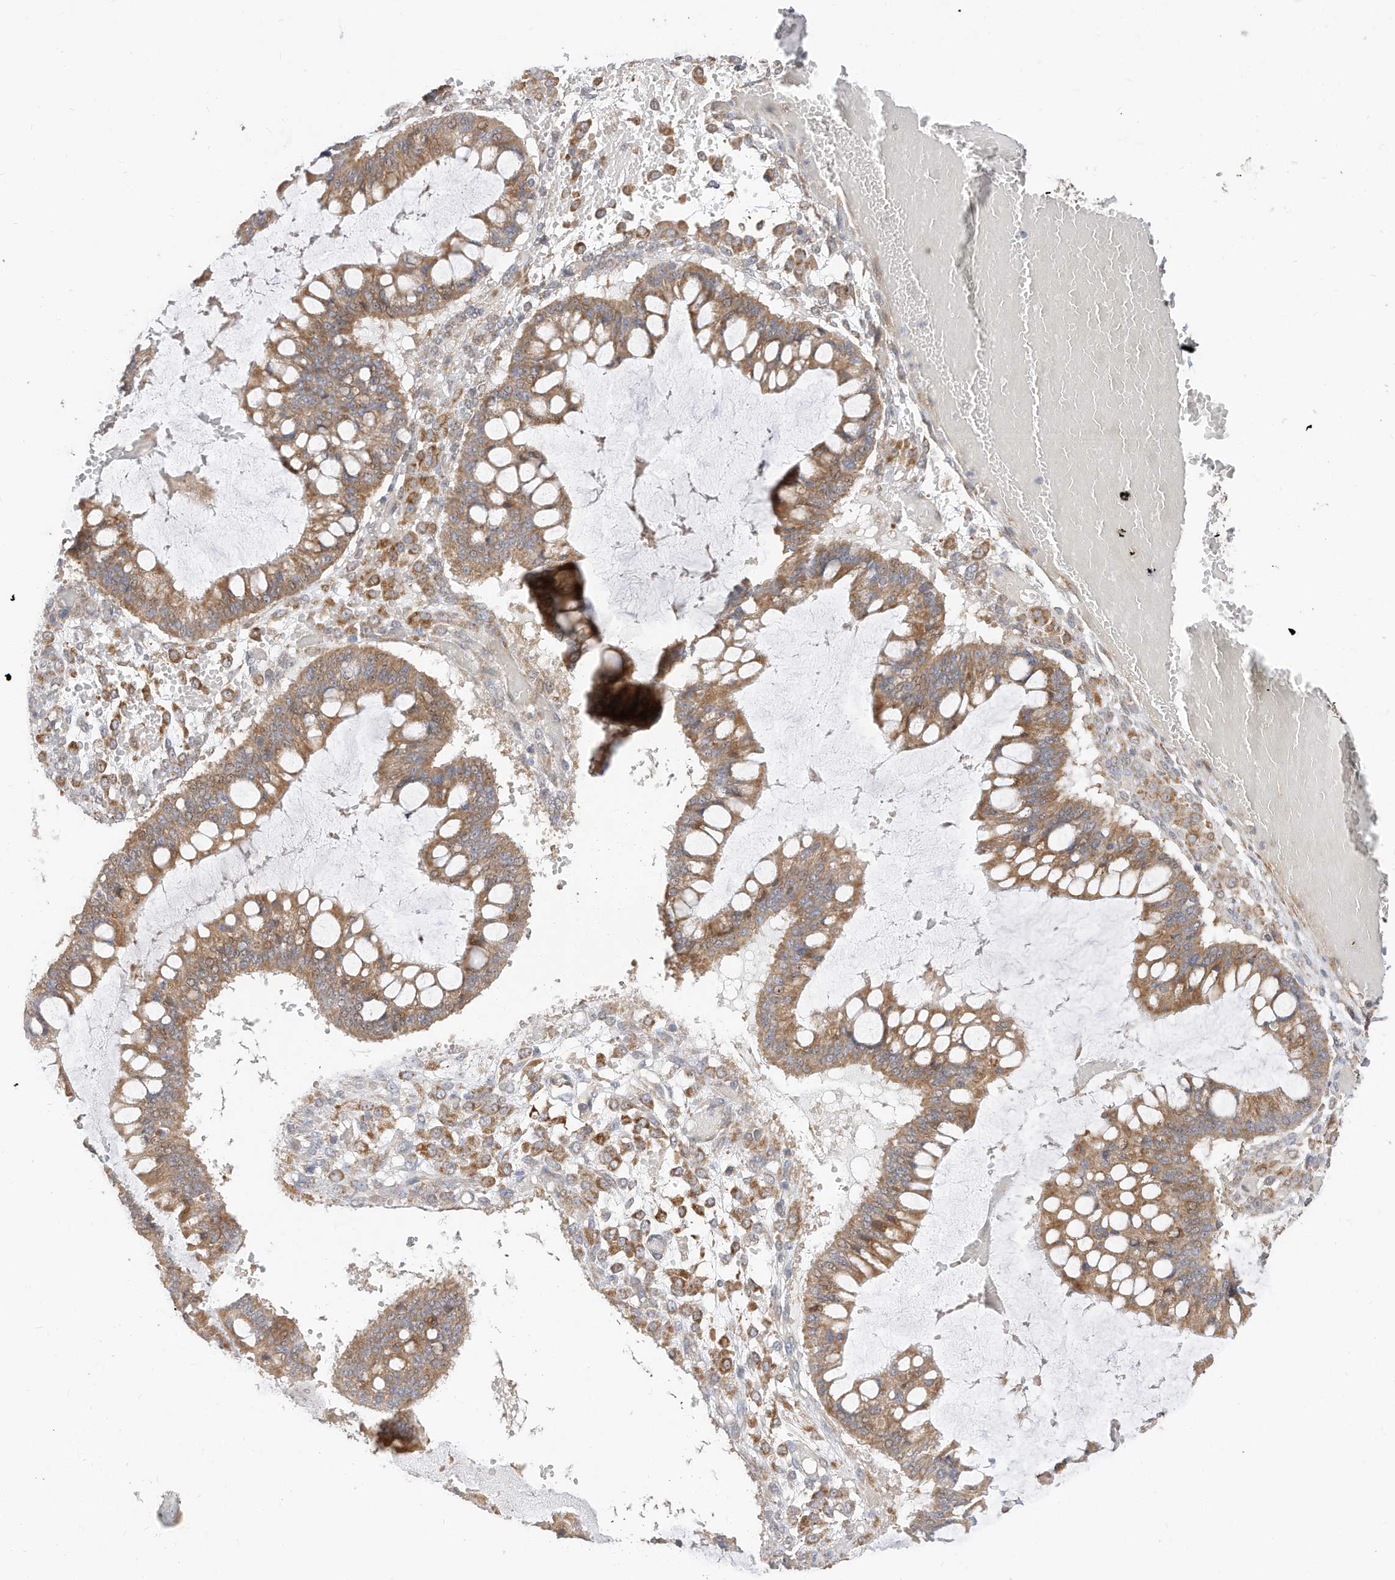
{"staining": {"intensity": "moderate", "quantity": ">75%", "location": "cytoplasmic/membranous"}, "tissue": "ovarian cancer", "cell_type": "Tumor cells", "image_type": "cancer", "snomed": [{"axis": "morphology", "description": "Cystadenocarcinoma, mucinous, NOS"}, {"axis": "topography", "description": "Ovary"}], "caption": "This is an image of IHC staining of ovarian mucinous cystadenocarcinoma, which shows moderate positivity in the cytoplasmic/membranous of tumor cells.", "gene": "CAGE1", "patient": {"sex": "female", "age": 73}}